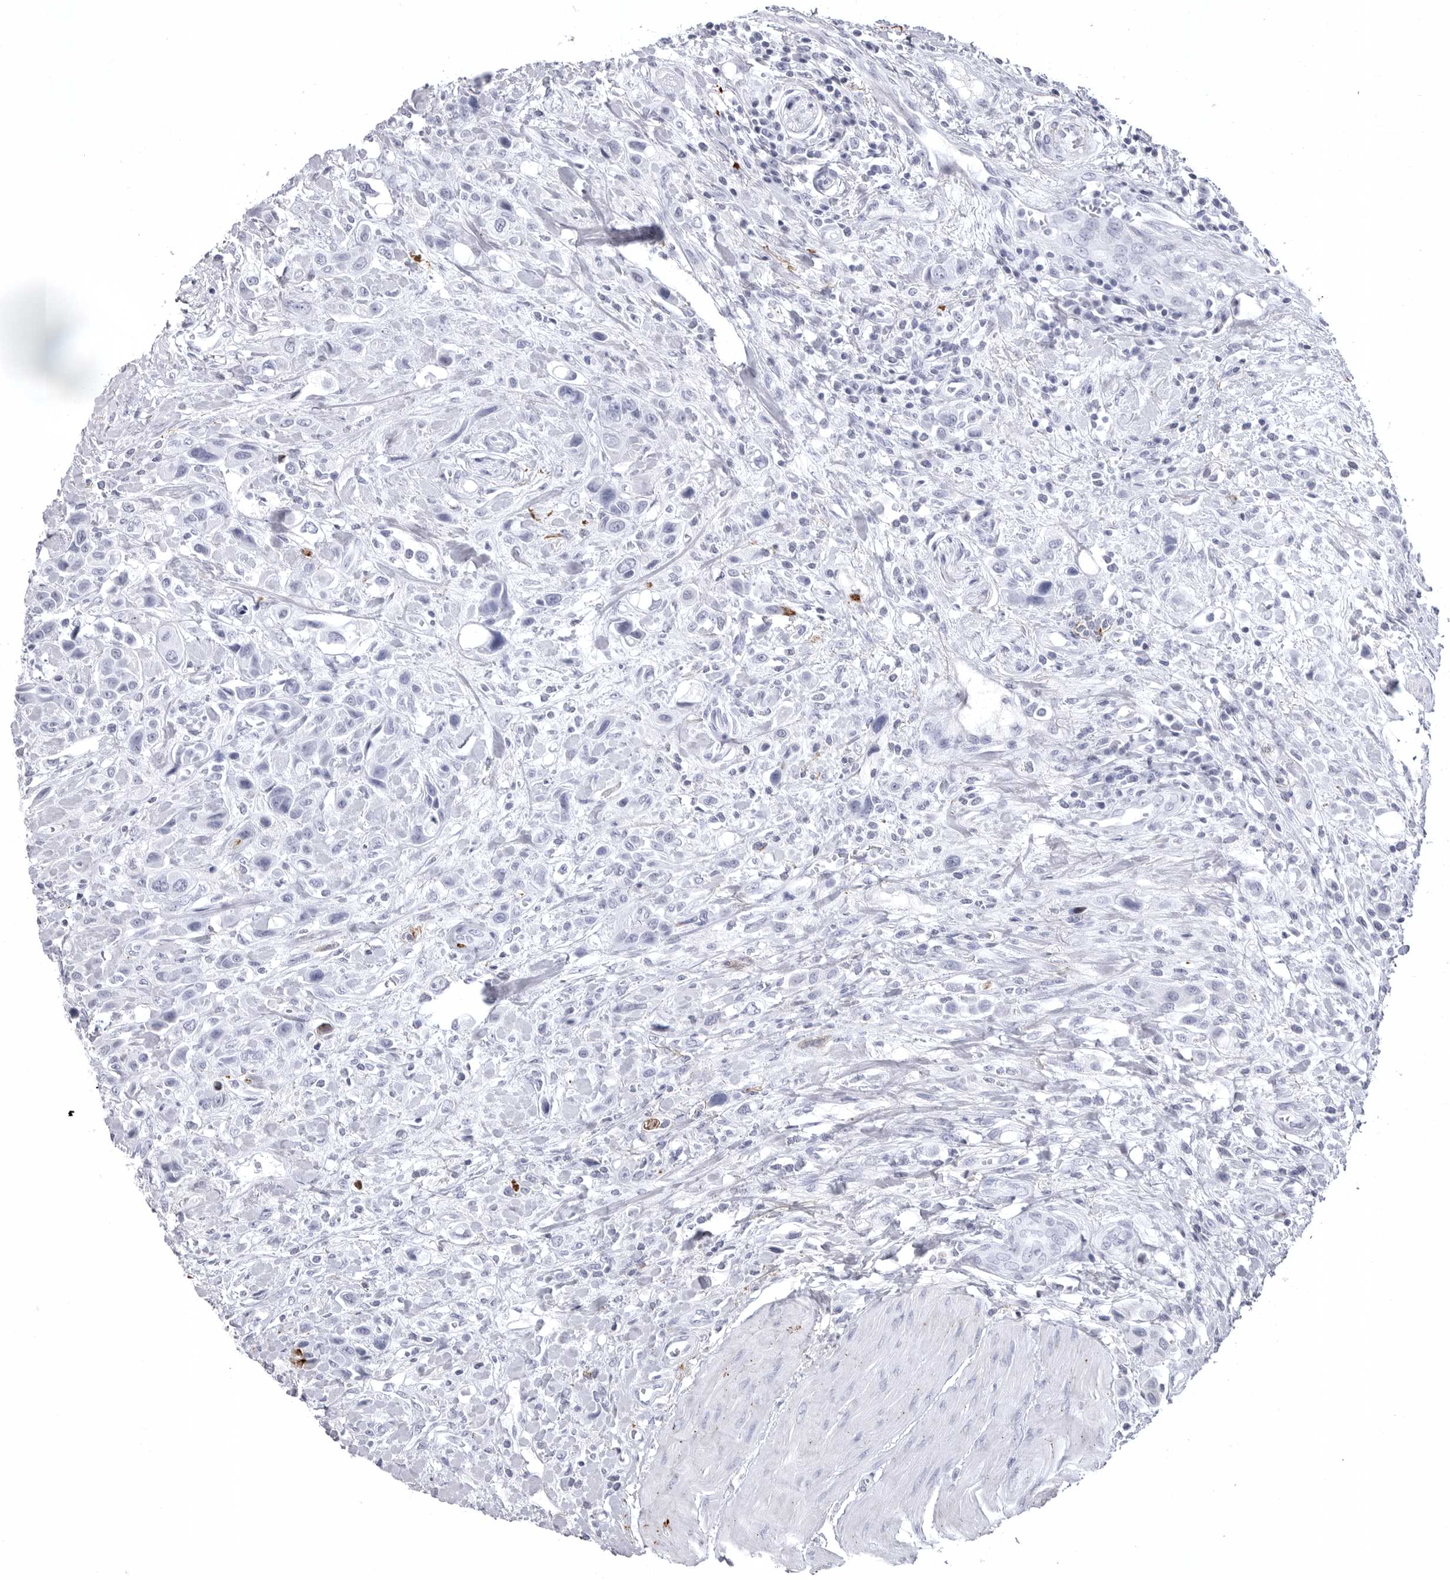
{"staining": {"intensity": "negative", "quantity": "none", "location": "none"}, "tissue": "urothelial cancer", "cell_type": "Tumor cells", "image_type": "cancer", "snomed": [{"axis": "morphology", "description": "Urothelial carcinoma, High grade"}, {"axis": "topography", "description": "Urinary bladder"}], "caption": "Tumor cells show no significant expression in urothelial cancer. (Immunohistochemistry (ihc), brightfield microscopy, high magnification).", "gene": "COL26A1", "patient": {"sex": "male", "age": 50}}